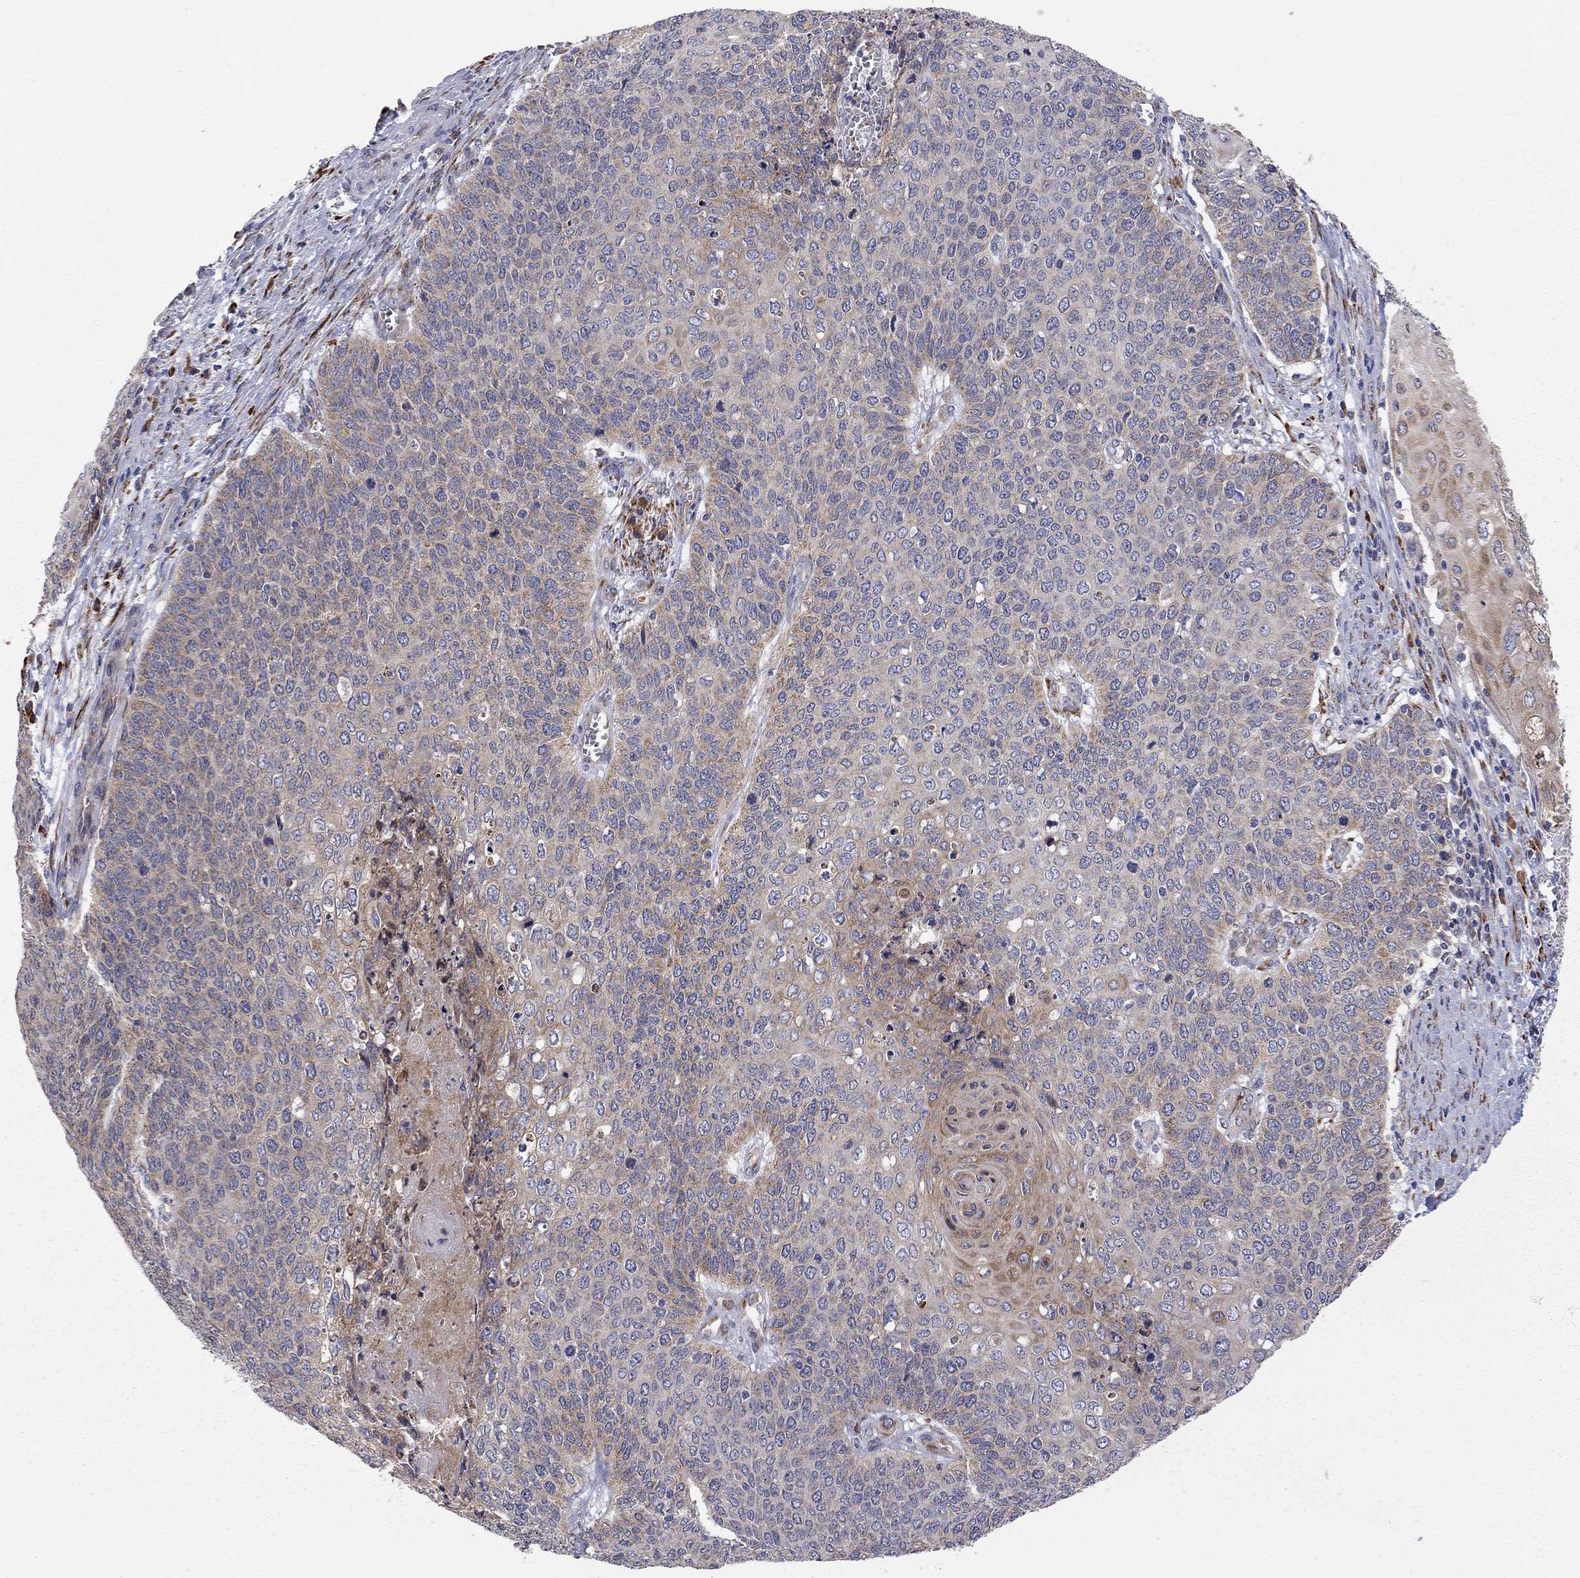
{"staining": {"intensity": "moderate", "quantity": "<25%", "location": "cytoplasmic/membranous"}, "tissue": "cervical cancer", "cell_type": "Tumor cells", "image_type": "cancer", "snomed": [{"axis": "morphology", "description": "Squamous cell carcinoma, NOS"}, {"axis": "topography", "description": "Cervix"}], "caption": "Brown immunohistochemical staining in cervical cancer demonstrates moderate cytoplasmic/membranous expression in approximately <25% of tumor cells.", "gene": "CASTOR1", "patient": {"sex": "female", "age": 39}}